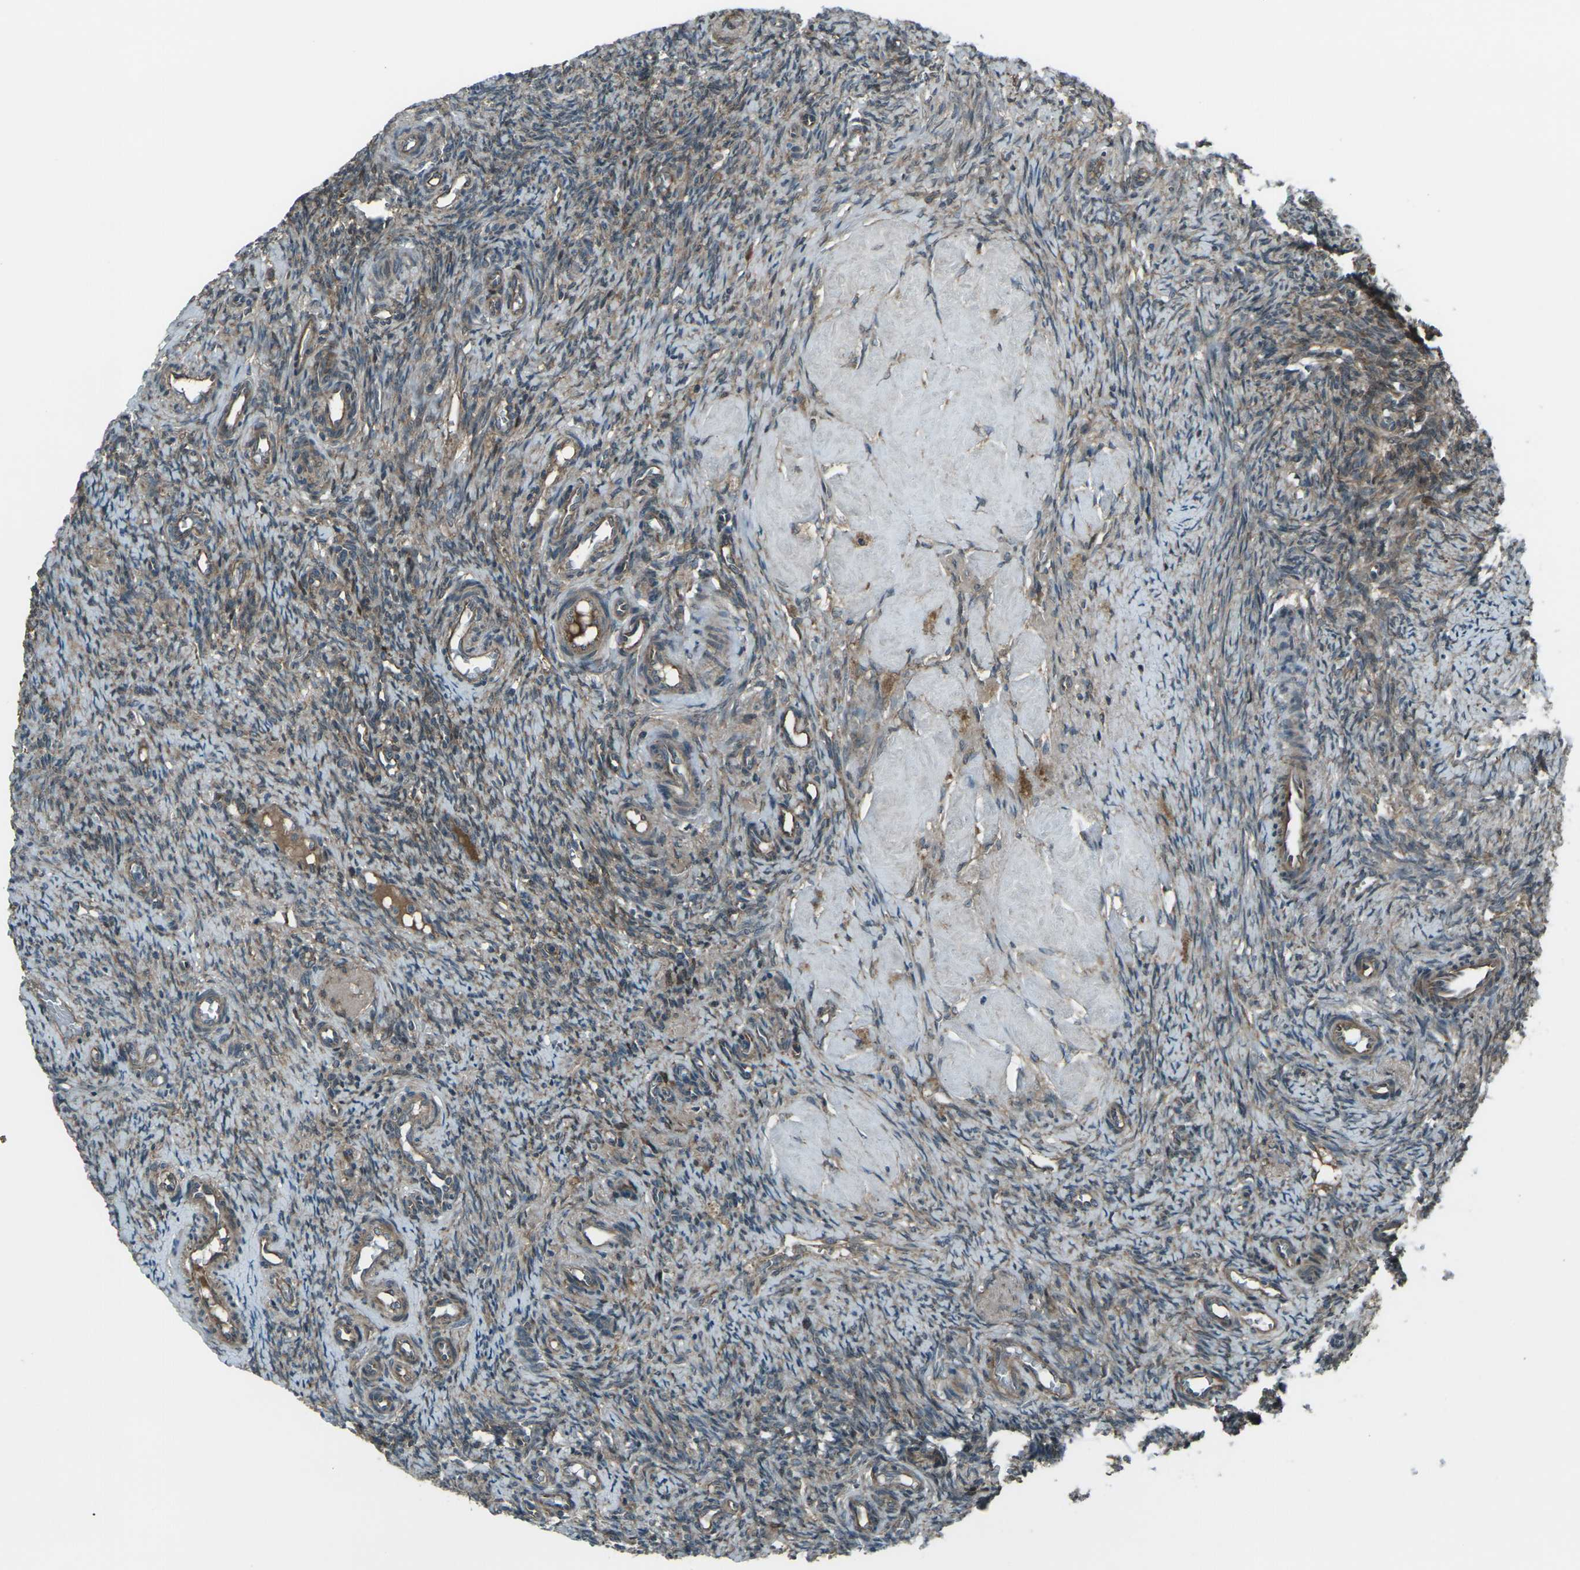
{"staining": {"intensity": "moderate", "quantity": "25%-75%", "location": "cytoplasmic/membranous"}, "tissue": "ovary", "cell_type": "Ovarian stroma cells", "image_type": "normal", "snomed": [{"axis": "morphology", "description": "Normal tissue, NOS"}, {"axis": "topography", "description": "Ovary"}], "caption": "Immunohistochemistry (IHC) photomicrograph of normal ovary: ovary stained using IHC shows medium levels of moderate protein expression localized specifically in the cytoplasmic/membranous of ovarian stroma cells, appearing as a cytoplasmic/membranous brown color.", "gene": "LSMEM1", "patient": {"sex": "female", "age": 41}}